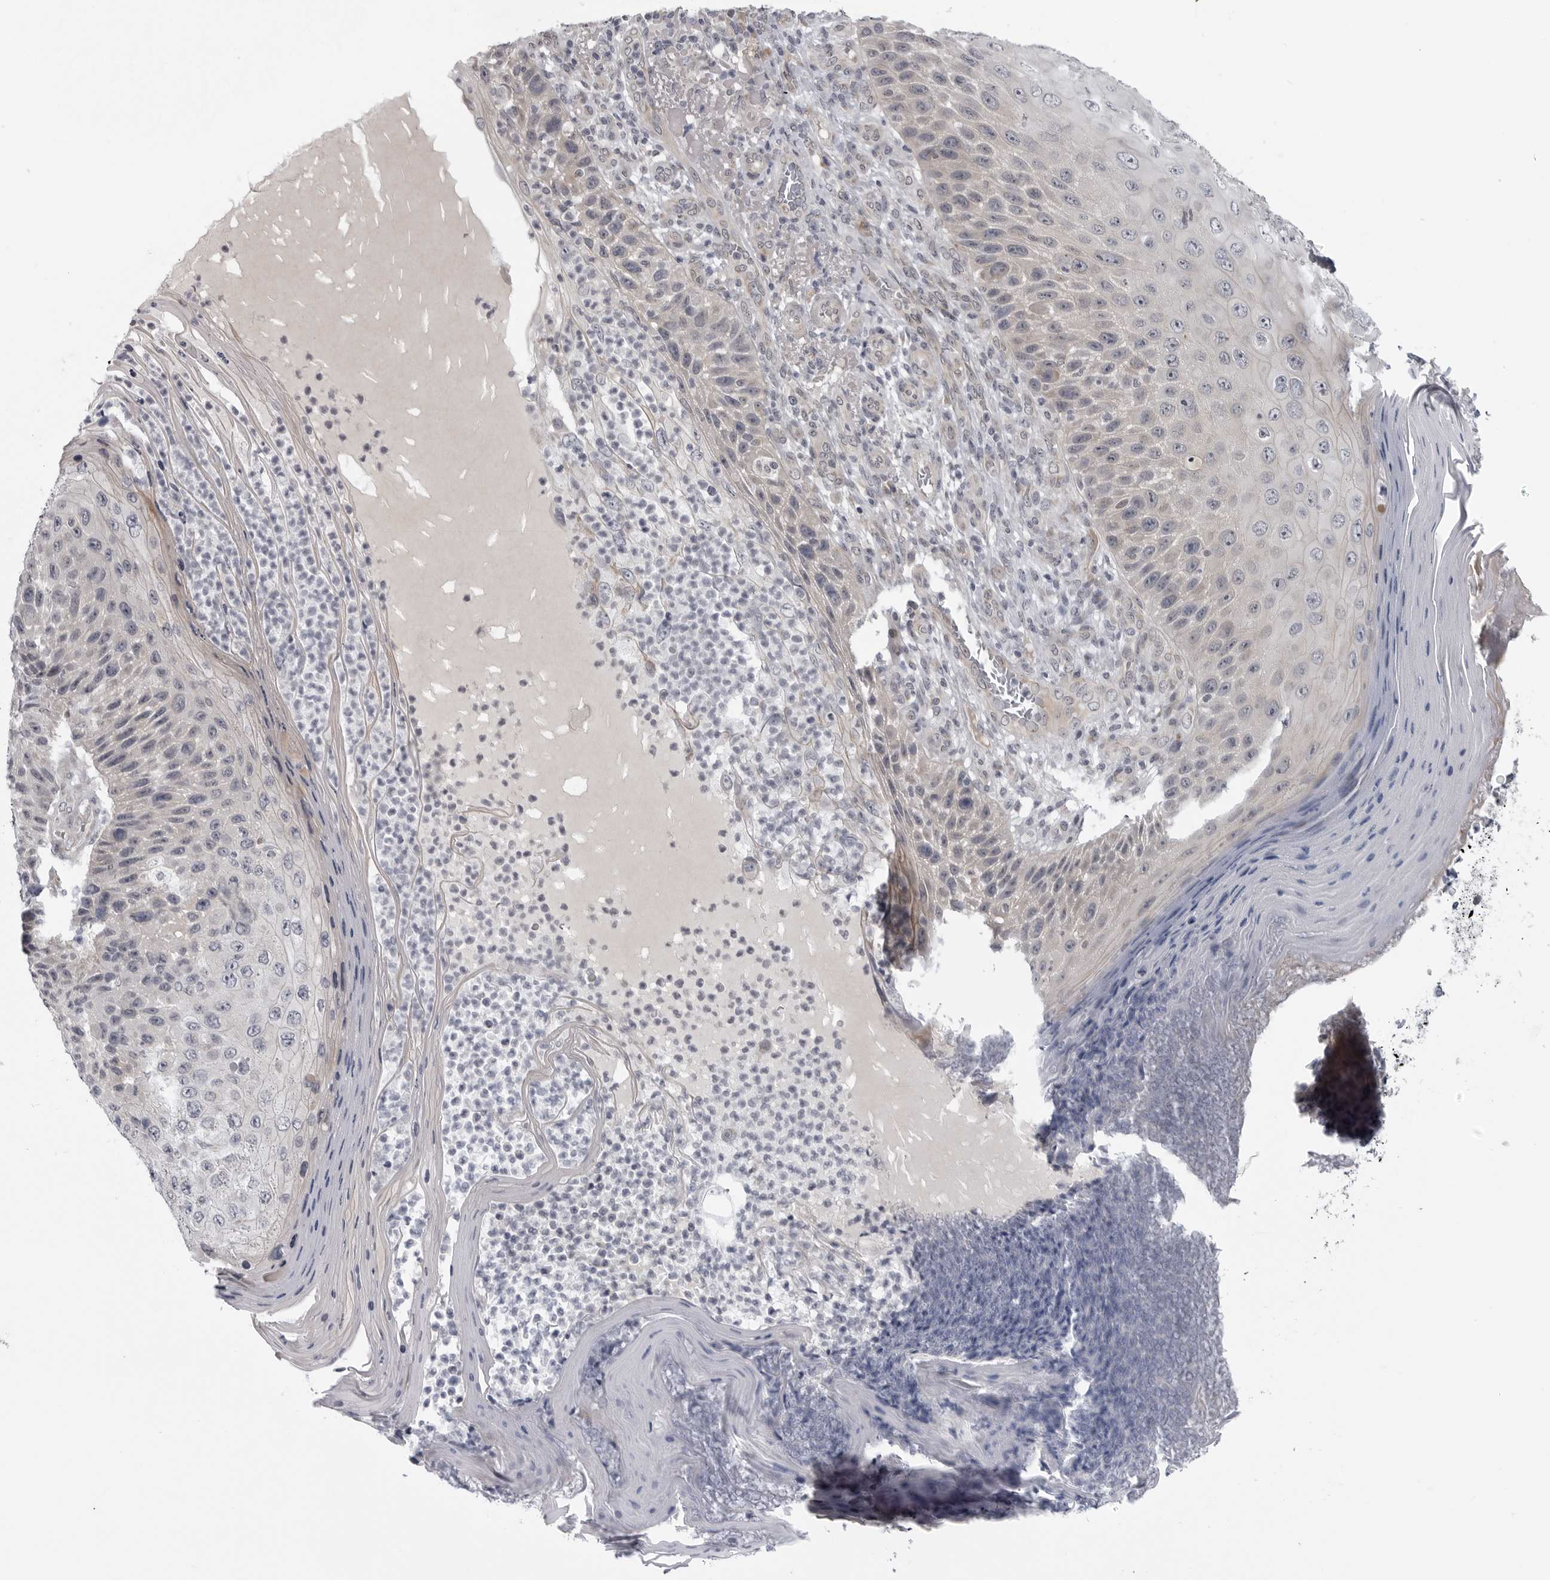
{"staining": {"intensity": "negative", "quantity": "none", "location": "none"}, "tissue": "skin cancer", "cell_type": "Tumor cells", "image_type": "cancer", "snomed": [{"axis": "morphology", "description": "Squamous cell carcinoma, NOS"}, {"axis": "topography", "description": "Skin"}], "caption": "Tumor cells are negative for brown protein staining in skin cancer.", "gene": "LRRC45", "patient": {"sex": "female", "age": 88}}